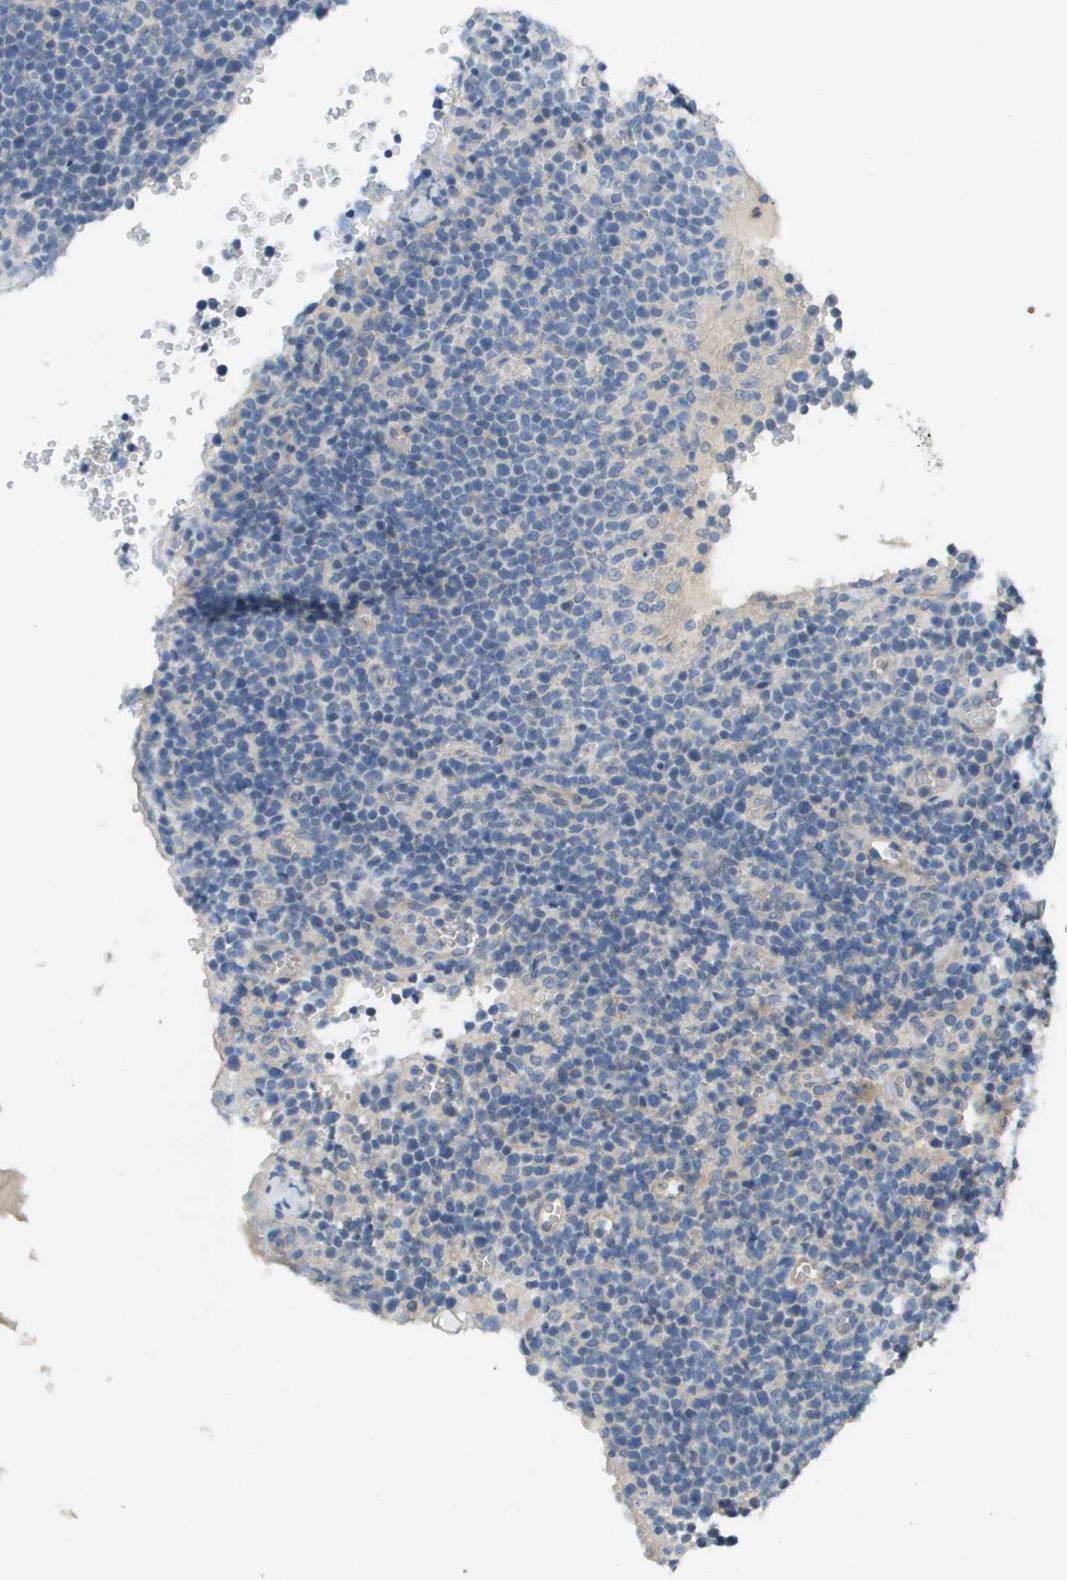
{"staining": {"intensity": "negative", "quantity": "none", "location": "none"}, "tissue": "lymphoma", "cell_type": "Tumor cells", "image_type": "cancer", "snomed": [{"axis": "morphology", "description": "Malignant lymphoma, non-Hodgkin's type, High grade"}, {"axis": "topography", "description": "Lymph node"}], "caption": "This is a photomicrograph of immunohistochemistry (IHC) staining of high-grade malignant lymphoma, non-Hodgkin's type, which shows no positivity in tumor cells. (DAB (3,3'-diaminobenzidine) IHC visualized using brightfield microscopy, high magnification).", "gene": "KRT23", "patient": {"sex": "male", "age": 61}}